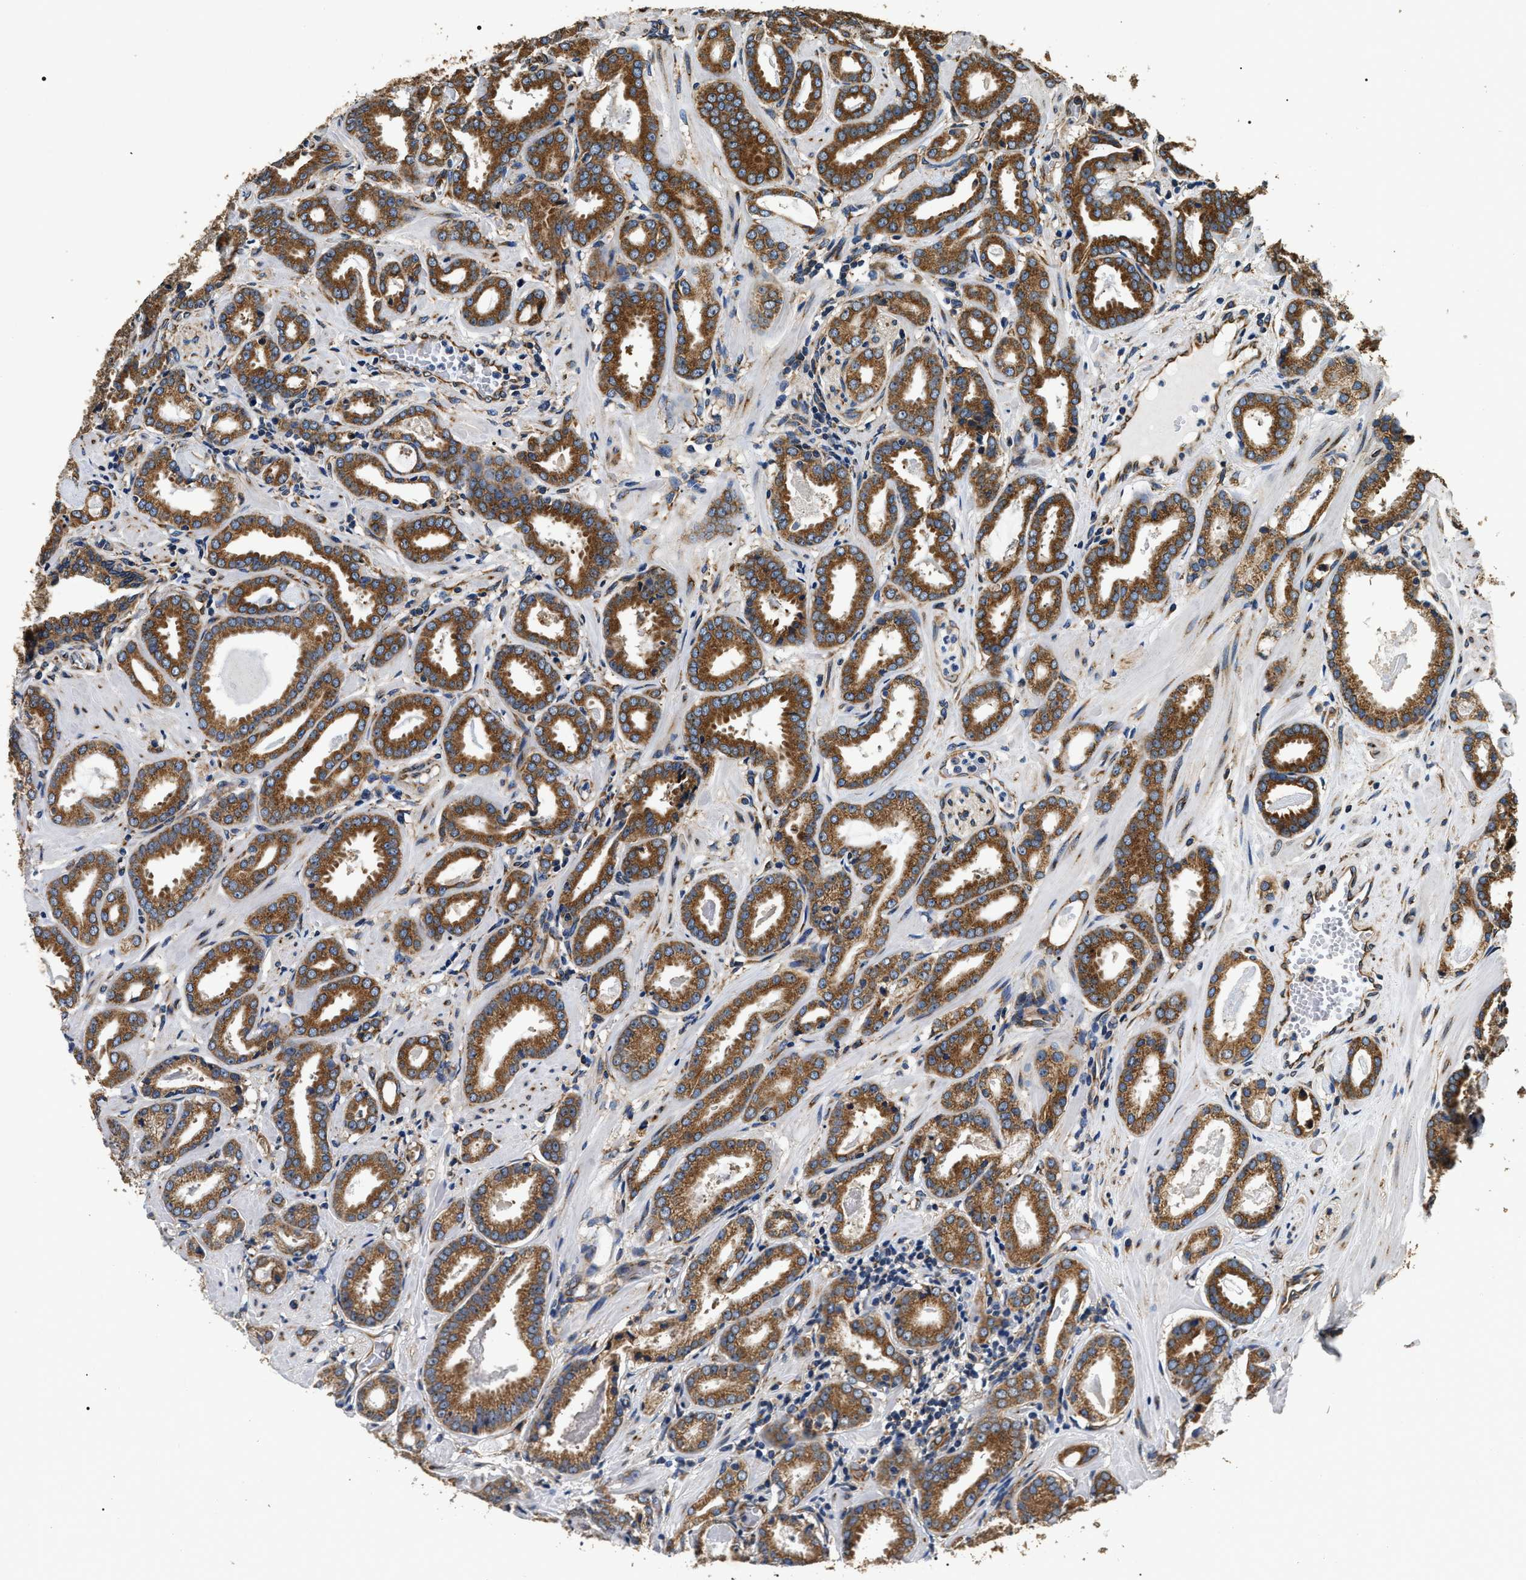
{"staining": {"intensity": "strong", "quantity": ">75%", "location": "cytoplasmic/membranous"}, "tissue": "prostate cancer", "cell_type": "Tumor cells", "image_type": "cancer", "snomed": [{"axis": "morphology", "description": "Adenocarcinoma, Low grade"}, {"axis": "topography", "description": "Prostate"}], "caption": "IHC micrograph of prostate cancer (low-grade adenocarcinoma) stained for a protein (brown), which displays high levels of strong cytoplasmic/membranous staining in approximately >75% of tumor cells.", "gene": "KTN1", "patient": {"sex": "male", "age": 53}}